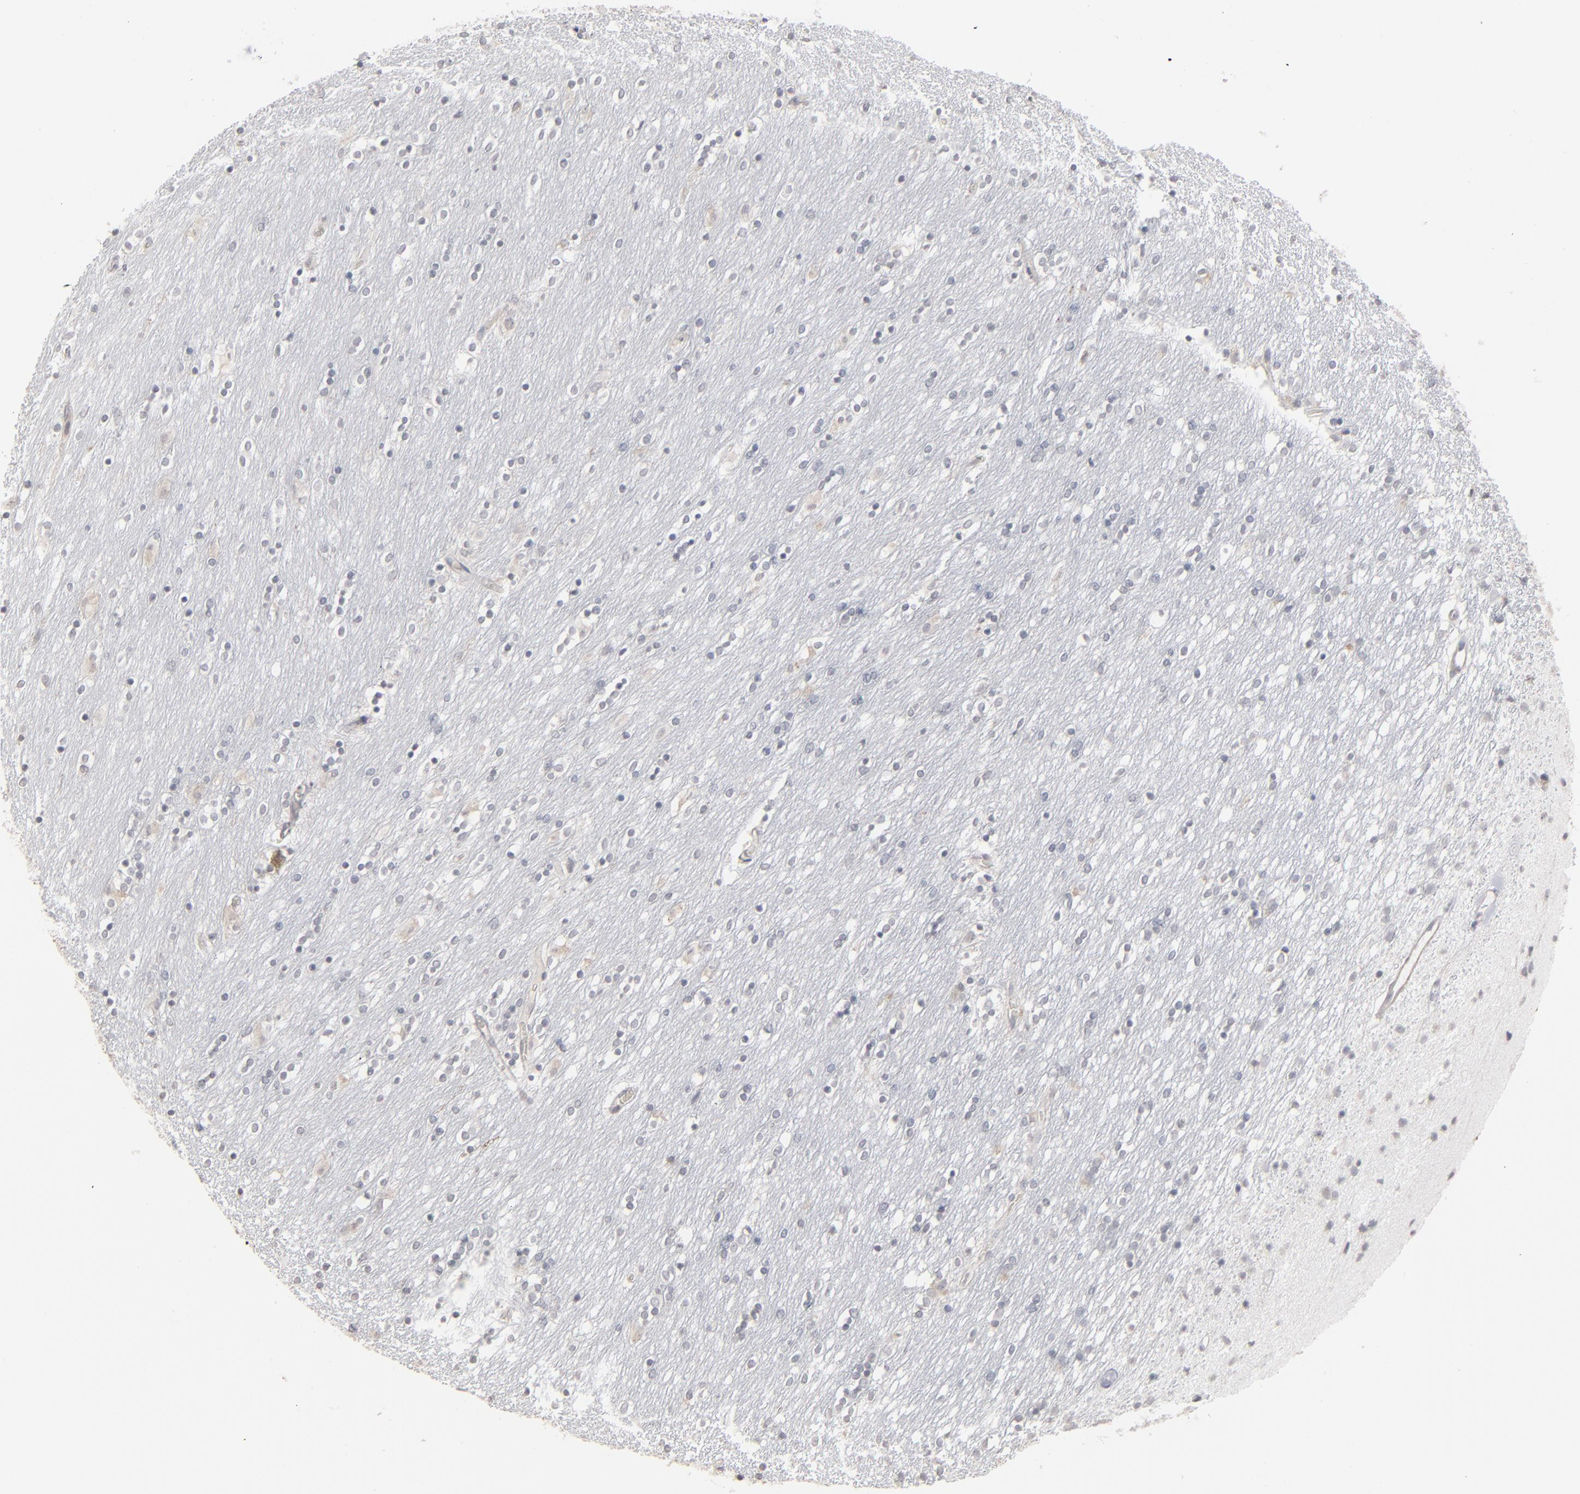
{"staining": {"intensity": "negative", "quantity": "none", "location": "none"}, "tissue": "caudate", "cell_type": "Glial cells", "image_type": "normal", "snomed": [{"axis": "morphology", "description": "Normal tissue, NOS"}, {"axis": "topography", "description": "Lateral ventricle wall"}], "caption": "Caudate was stained to show a protein in brown. There is no significant positivity in glial cells. Brightfield microscopy of immunohistochemistry (IHC) stained with DAB (3,3'-diaminobenzidine) (brown) and hematoxylin (blue), captured at high magnification.", "gene": "STAT4", "patient": {"sex": "female", "age": 54}}